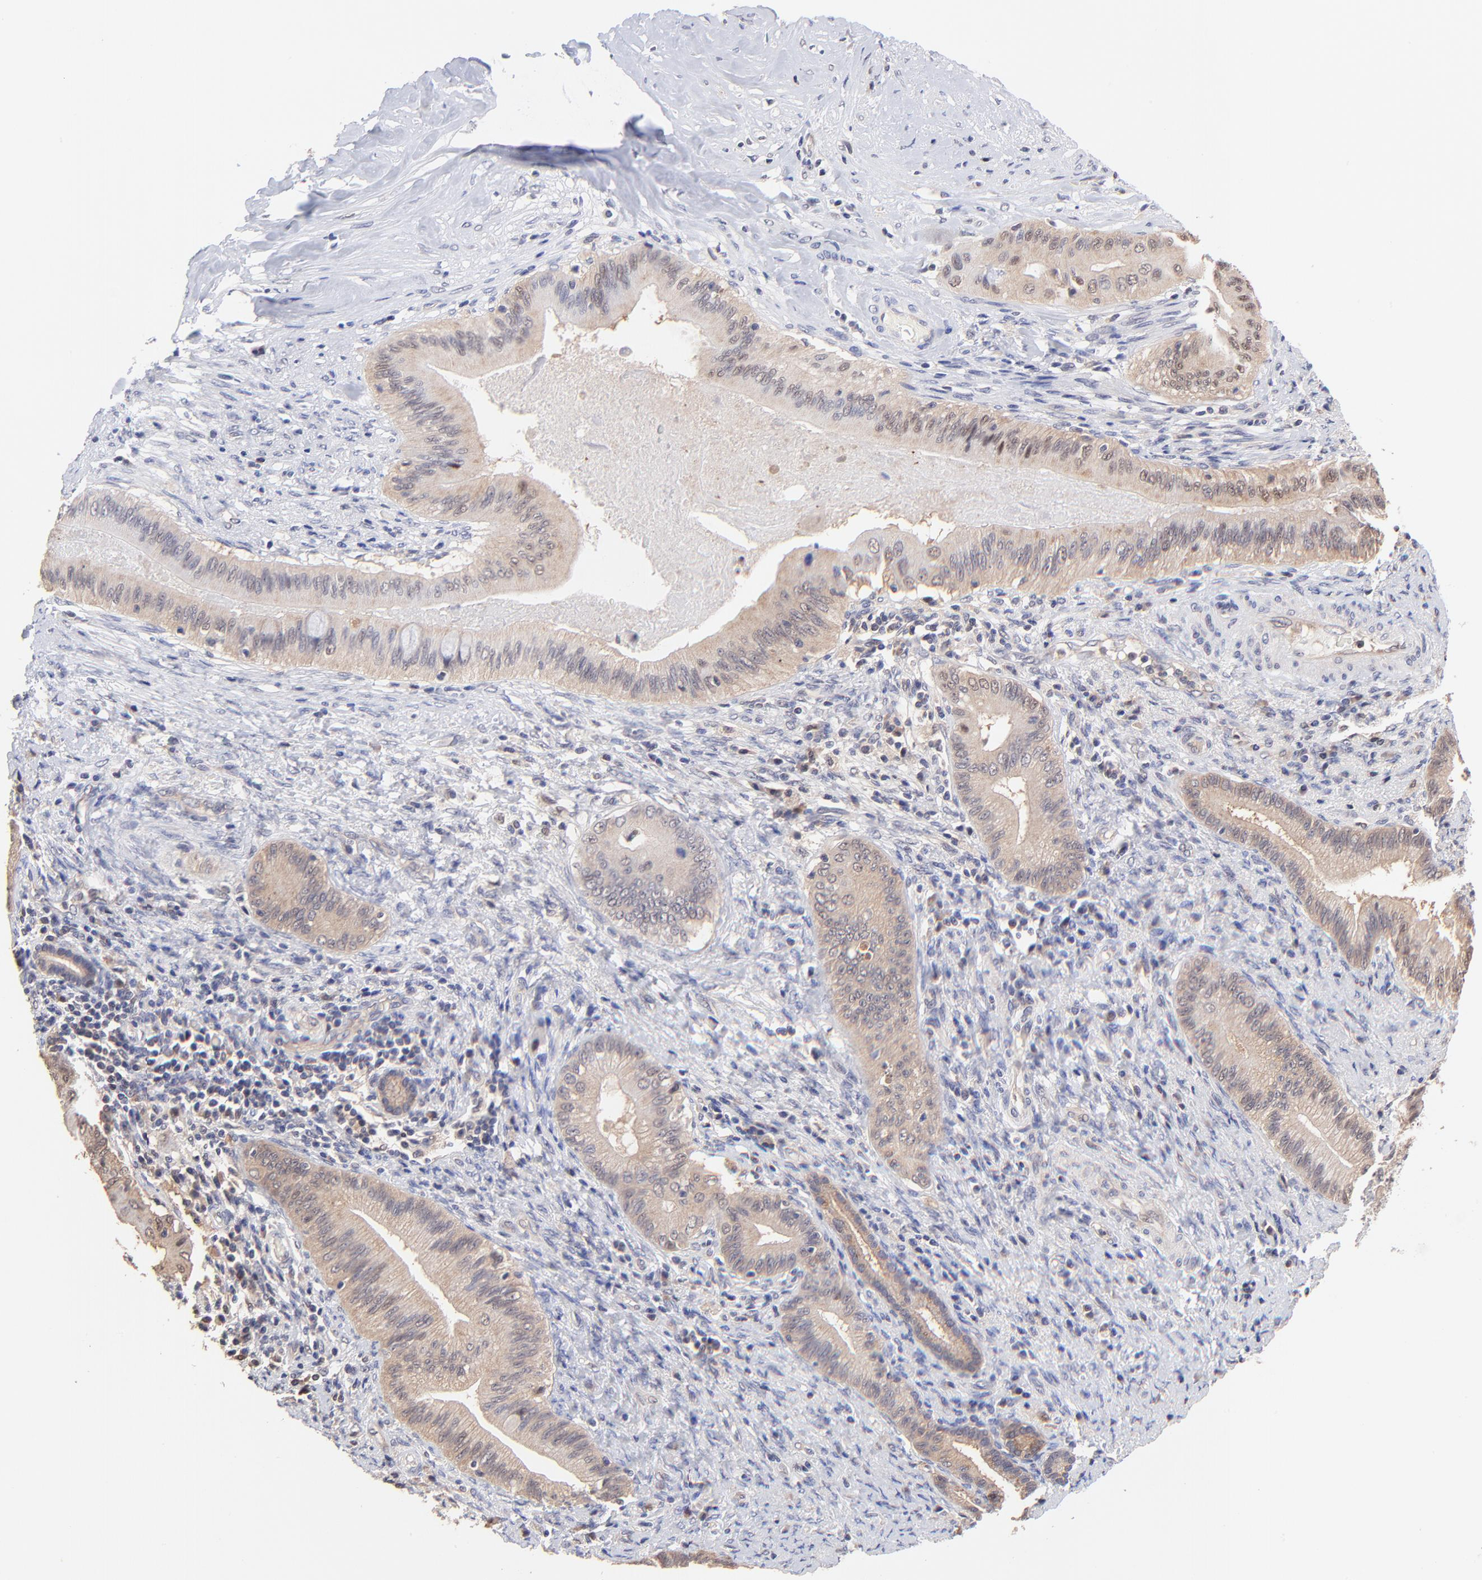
{"staining": {"intensity": "moderate", "quantity": ">75%", "location": "cytoplasmic/membranous"}, "tissue": "liver cancer", "cell_type": "Tumor cells", "image_type": "cancer", "snomed": [{"axis": "morphology", "description": "Cholangiocarcinoma"}, {"axis": "topography", "description": "Liver"}], "caption": "Immunohistochemical staining of human liver cancer displays moderate cytoplasmic/membranous protein staining in about >75% of tumor cells.", "gene": "PSMA6", "patient": {"sex": "male", "age": 58}}